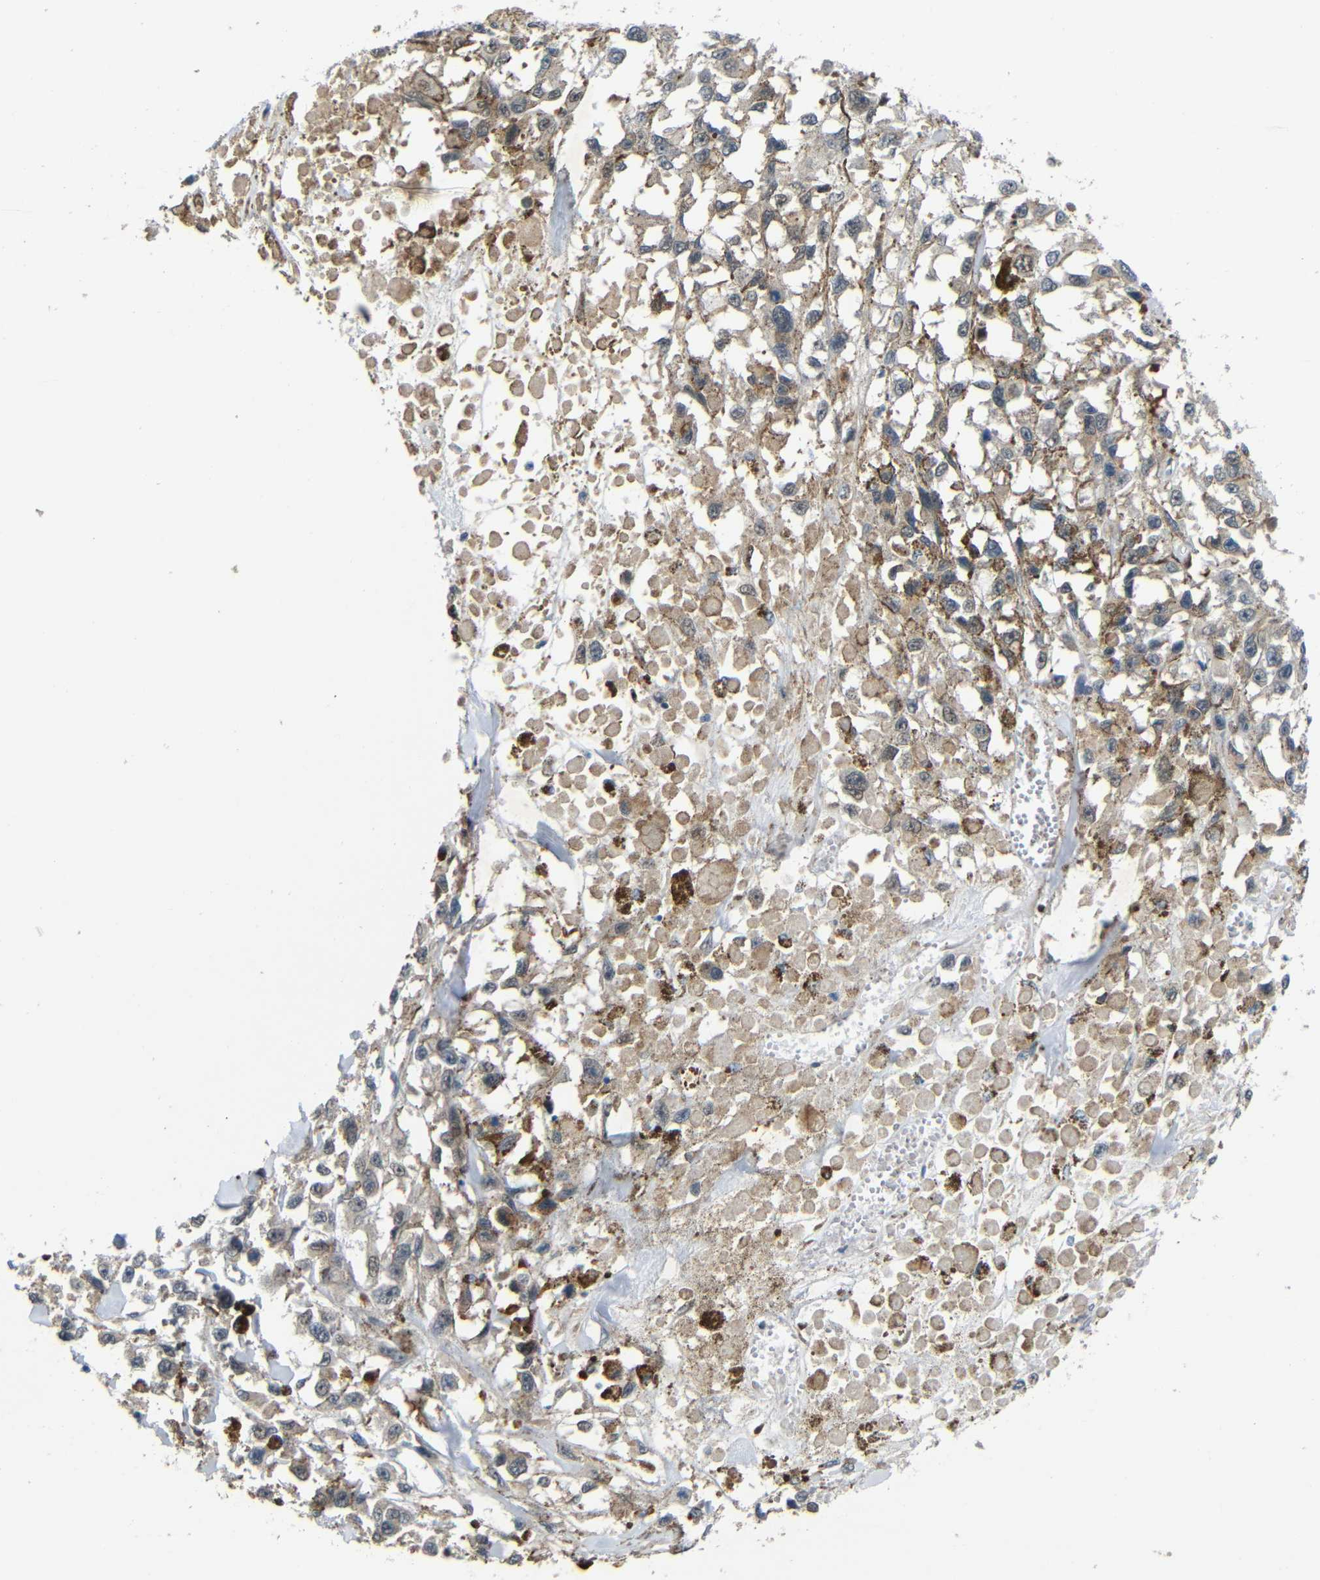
{"staining": {"intensity": "weak", "quantity": ">75%", "location": "cytoplasmic/membranous"}, "tissue": "melanoma", "cell_type": "Tumor cells", "image_type": "cancer", "snomed": [{"axis": "morphology", "description": "Malignant melanoma, Metastatic site"}, {"axis": "topography", "description": "Lymph node"}], "caption": "Melanoma stained with a brown dye reveals weak cytoplasmic/membranous positive staining in about >75% of tumor cells.", "gene": "SYDE1", "patient": {"sex": "male", "age": 59}}